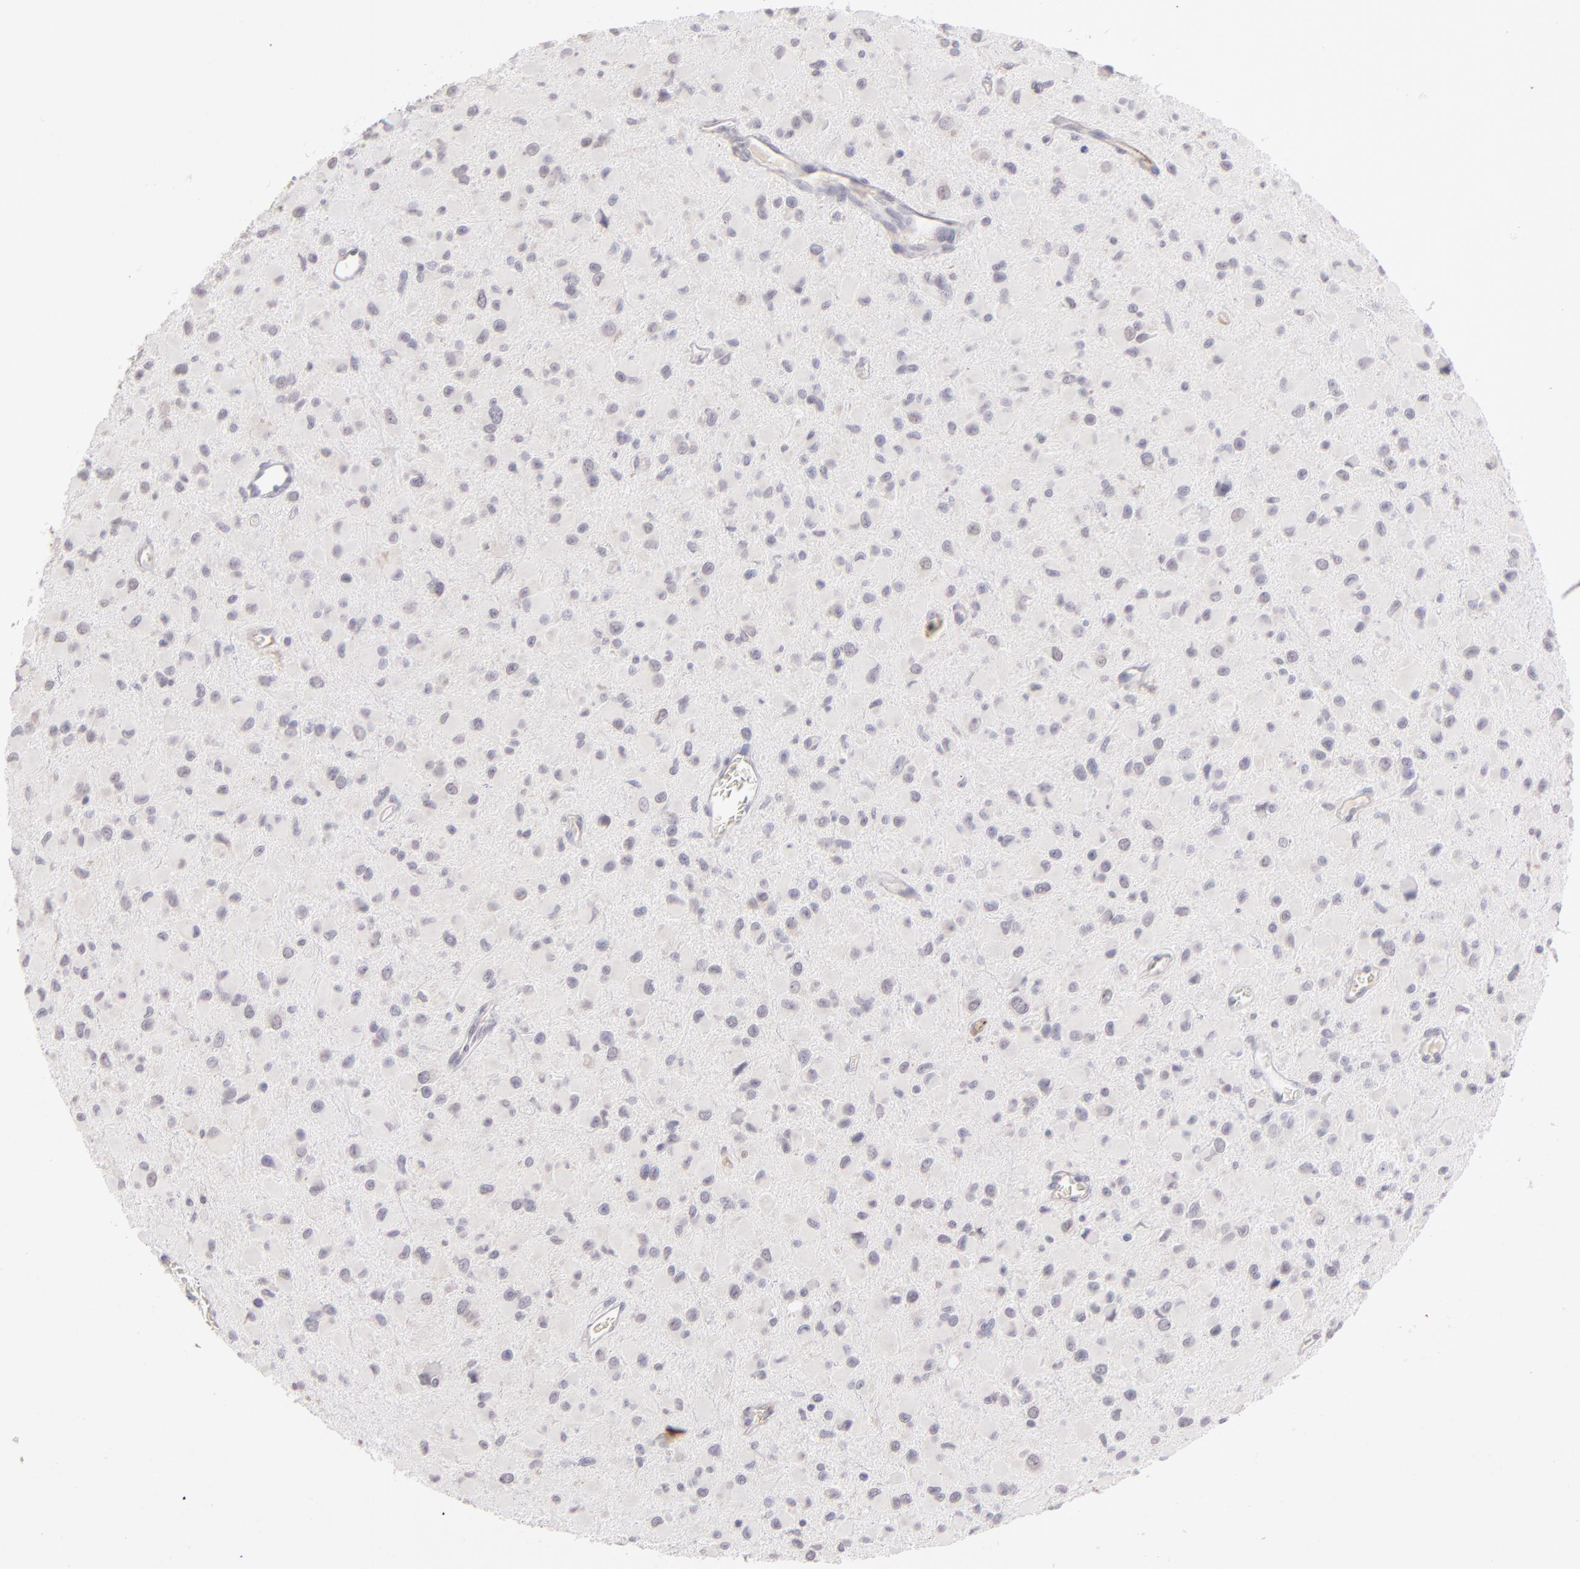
{"staining": {"intensity": "negative", "quantity": "none", "location": "none"}, "tissue": "glioma", "cell_type": "Tumor cells", "image_type": "cancer", "snomed": [{"axis": "morphology", "description": "Glioma, malignant, Low grade"}, {"axis": "topography", "description": "Brain"}], "caption": "DAB immunohistochemical staining of human malignant glioma (low-grade) demonstrates no significant staining in tumor cells.", "gene": "THBD", "patient": {"sex": "male", "age": 42}}